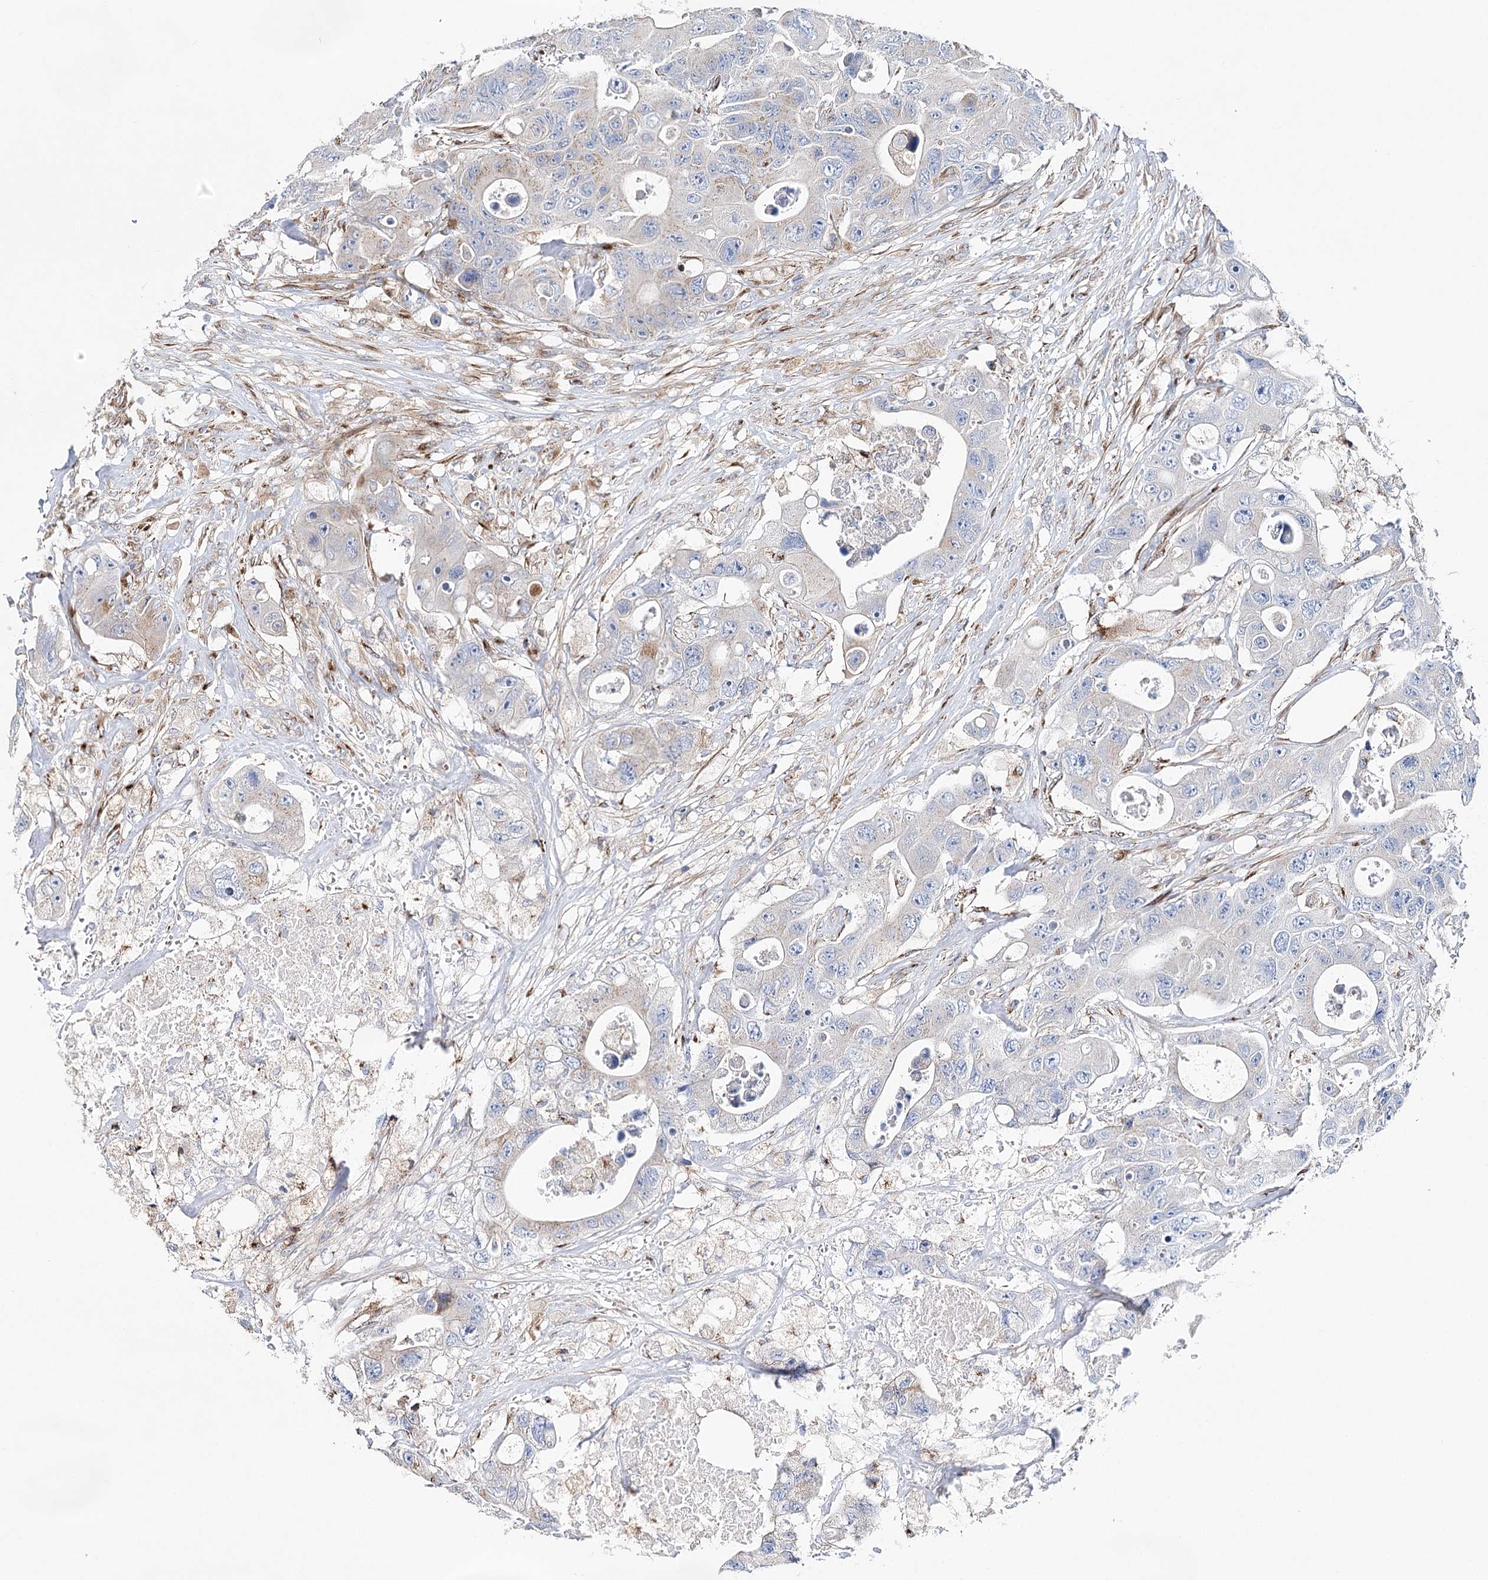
{"staining": {"intensity": "weak", "quantity": "<25%", "location": "cytoplasmic/membranous"}, "tissue": "colorectal cancer", "cell_type": "Tumor cells", "image_type": "cancer", "snomed": [{"axis": "morphology", "description": "Adenocarcinoma, NOS"}, {"axis": "topography", "description": "Colon"}], "caption": "DAB (3,3'-diaminobenzidine) immunohistochemical staining of human colorectal adenocarcinoma demonstrates no significant expression in tumor cells.", "gene": "ABRAXAS2", "patient": {"sex": "female", "age": 46}}